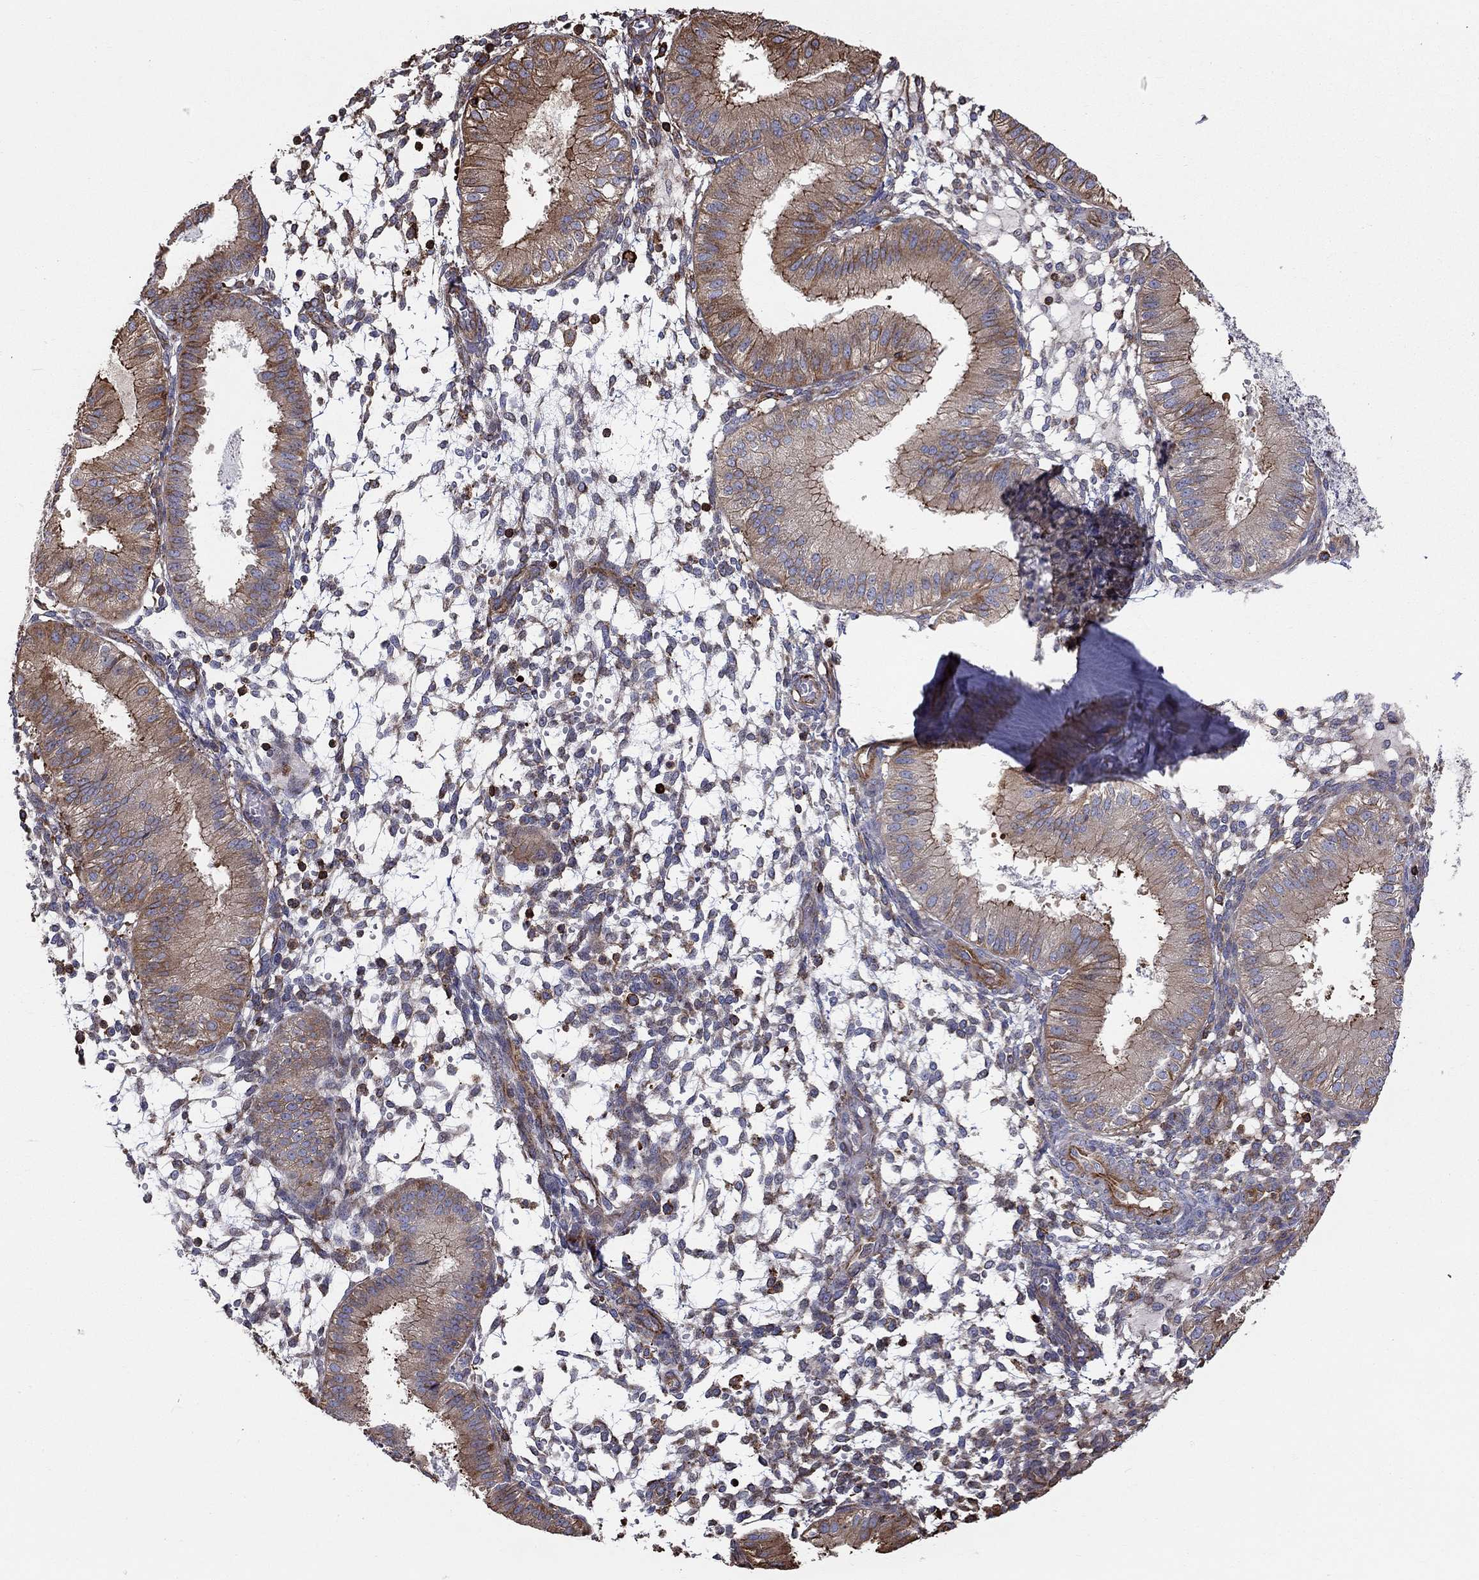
{"staining": {"intensity": "strong", "quantity": "<25%", "location": "cytoplasmic/membranous"}, "tissue": "endometrium", "cell_type": "Cells in endometrial stroma", "image_type": "normal", "snomed": [{"axis": "morphology", "description": "Normal tissue, NOS"}, {"axis": "topography", "description": "Endometrium"}], "caption": "A brown stain highlights strong cytoplasmic/membranous expression of a protein in cells in endometrial stroma of benign human endometrium. The staining was performed using DAB to visualize the protein expression in brown, while the nuclei were stained in blue with hematoxylin (Magnification: 20x).", "gene": "NPHP1", "patient": {"sex": "female", "age": 43}}